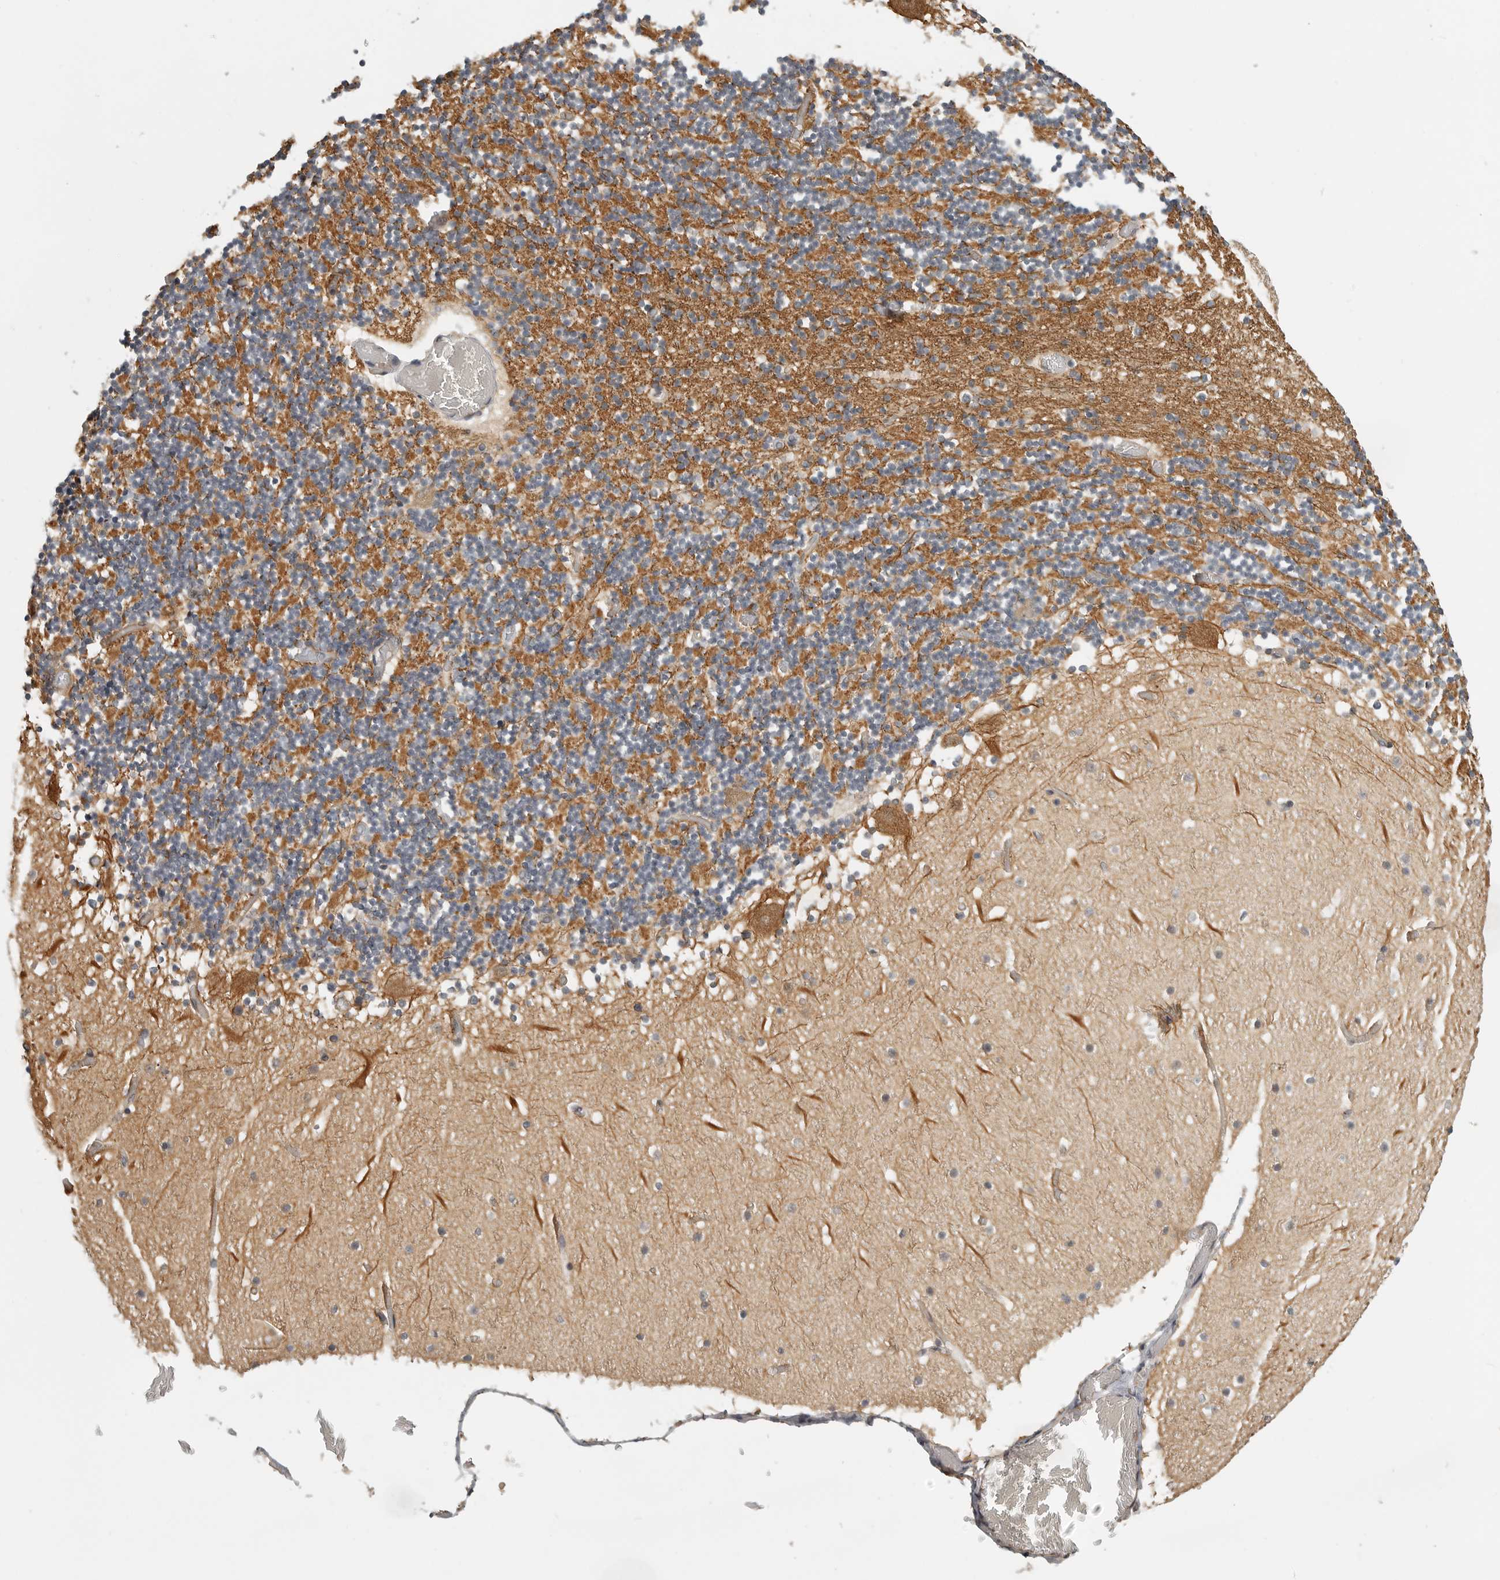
{"staining": {"intensity": "moderate", "quantity": "25%-75%", "location": "cytoplasmic/membranous"}, "tissue": "cerebellum", "cell_type": "Cells in granular layer", "image_type": "normal", "snomed": [{"axis": "morphology", "description": "Normal tissue, NOS"}, {"axis": "topography", "description": "Cerebellum"}], "caption": "Immunohistochemical staining of unremarkable human cerebellum displays moderate cytoplasmic/membranous protein staining in approximately 25%-75% of cells in granular layer.", "gene": "CUEDC1", "patient": {"sex": "female", "age": 28}}